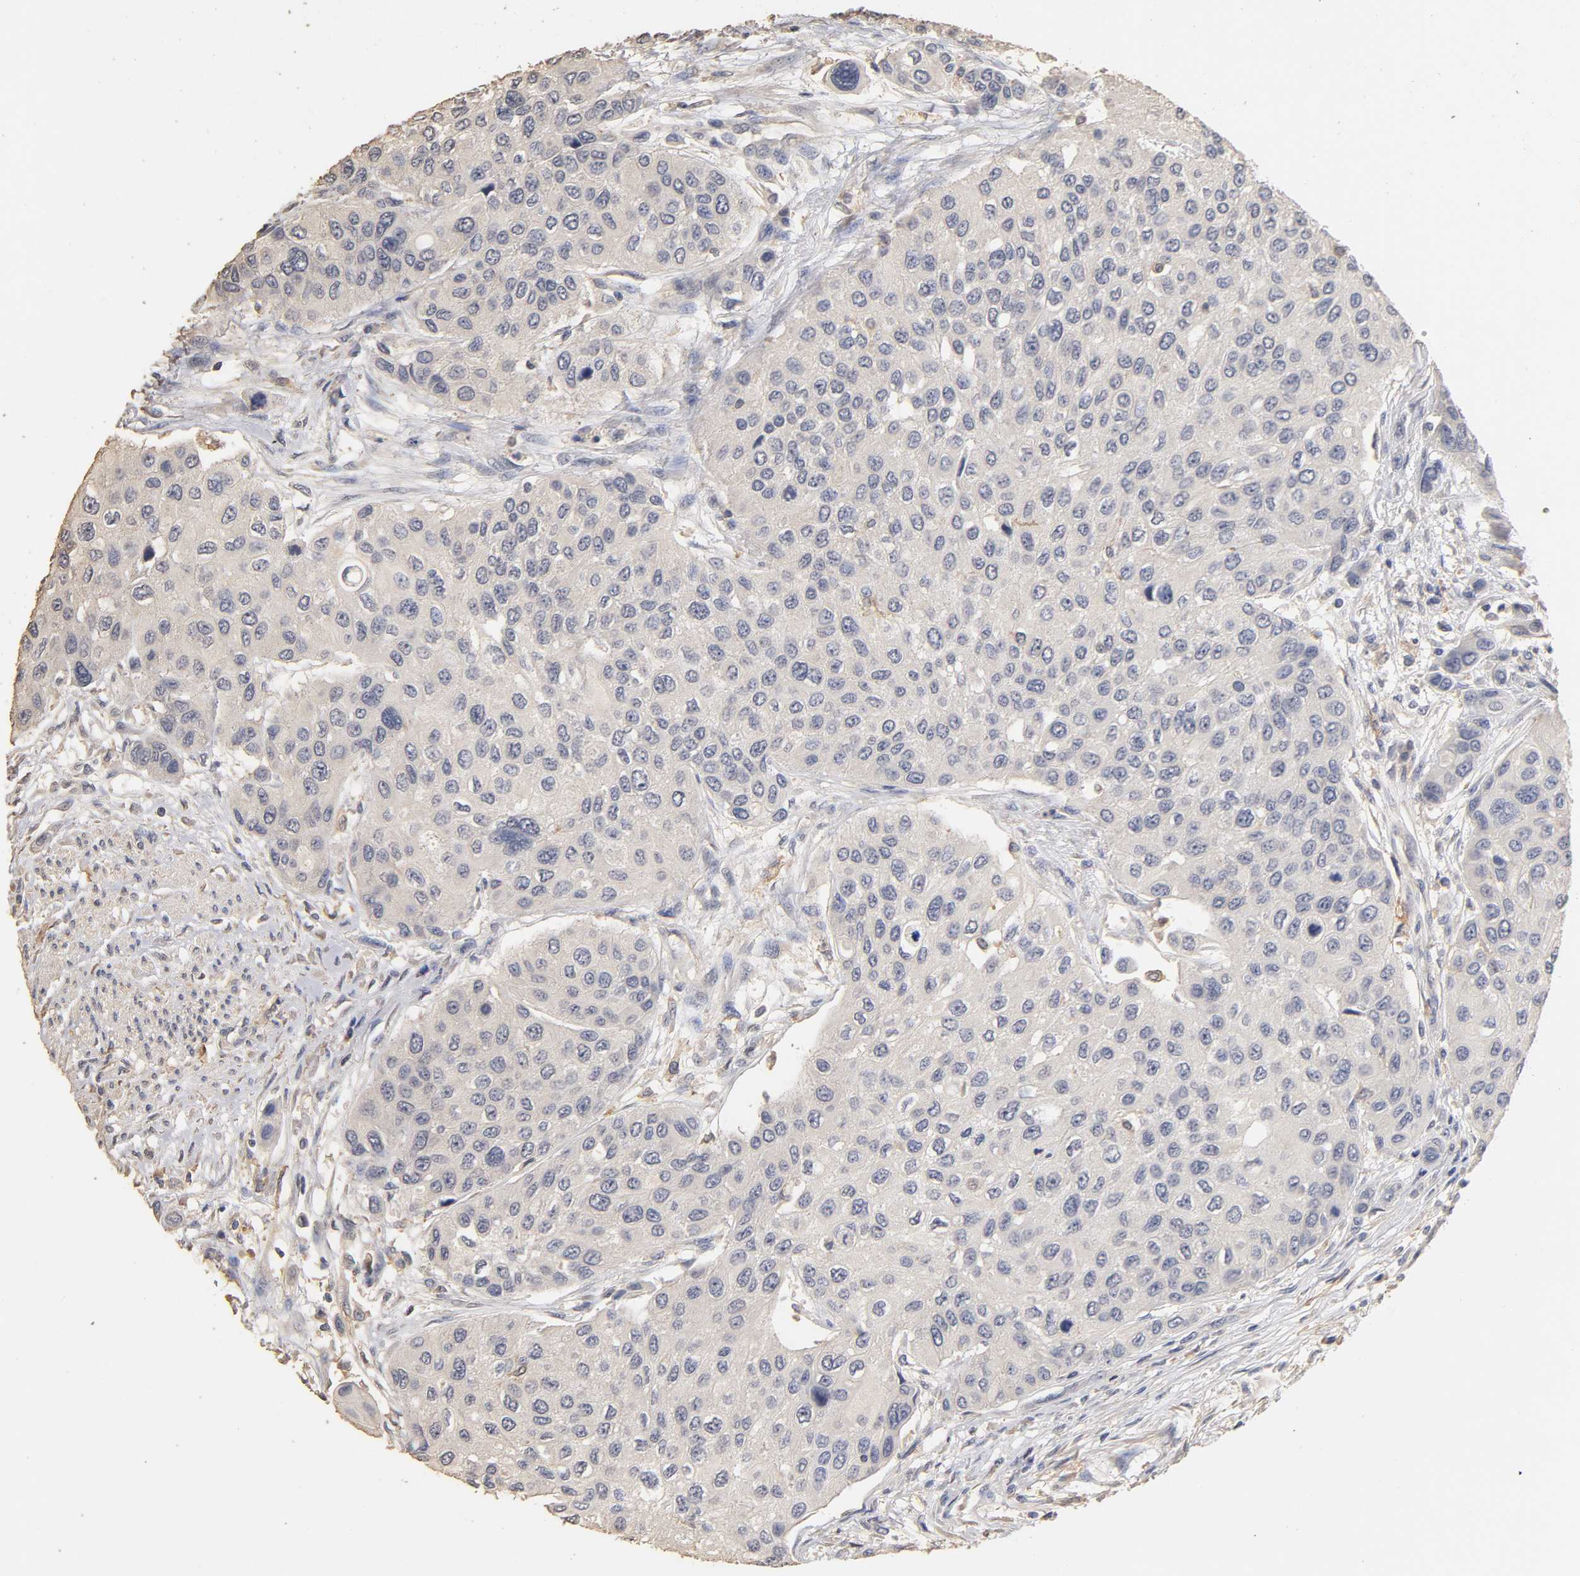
{"staining": {"intensity": "negative", "quantity": "none", "location": "none"}, "tissue": "urothelial cancer", "cell_type": "Tumor cells", "image_type": "cancer", "snomed": [{"axis": "morphology", "description": "Urothelial carcinoma, High grade"}, {"axis": "topography", "description": "Urinary bladder"}], "caption": "This is a photomicrograph of immunohistochemistry (IHC) staining of urothelial cancer, which shows no positivity in tumor cells.", "gene": "VSIG4", "patient": {"sex": "female", "age": 56}}